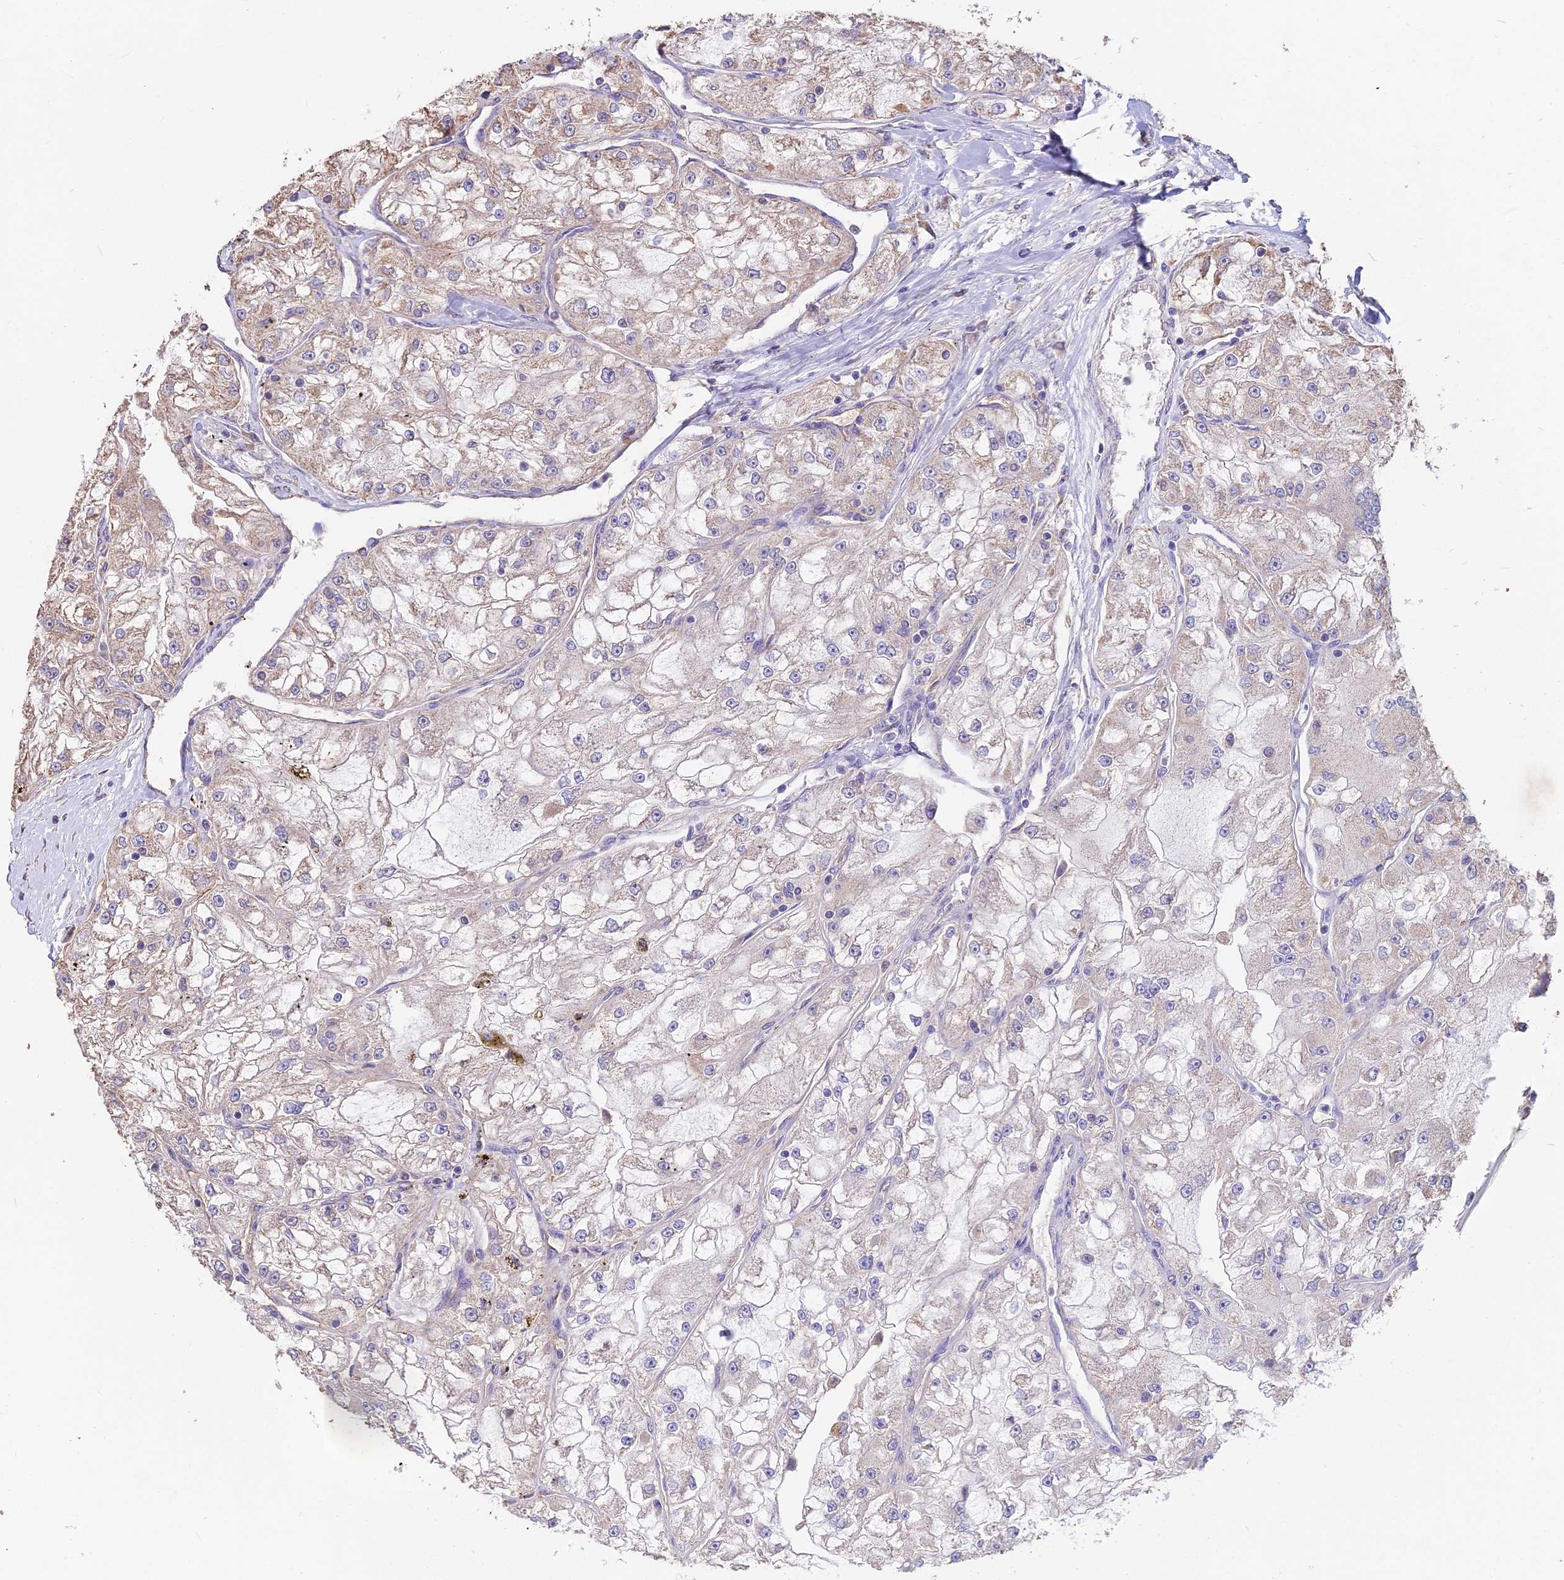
{"staining": {"intensity": "weak", "quantity": "25%-75%", "location": "cytoplasmic/membranous"}, "tissue": "renal cancer", "cell_type": "Tumor cells", "image_type": "cancer", "snomed": [{"axis": "morphology", "description": "Adenocarcinoma, NOS"}, {"axis": "topography", "description": "Kidney"}], "caption": "IHC of renal cancer (adenocarcinoma) reveals low levels of weak cytoplasmic/membranous positivity in about 25%-75% of tumor cells. (Stains: DAB (3,3'-diaminobenzidine) in brown, nuclei in blue, Microscopy: brightfield microscopy at high magnification).", "gene": "CEMIP2", "patient": {"sex": "female", "age": 72}}